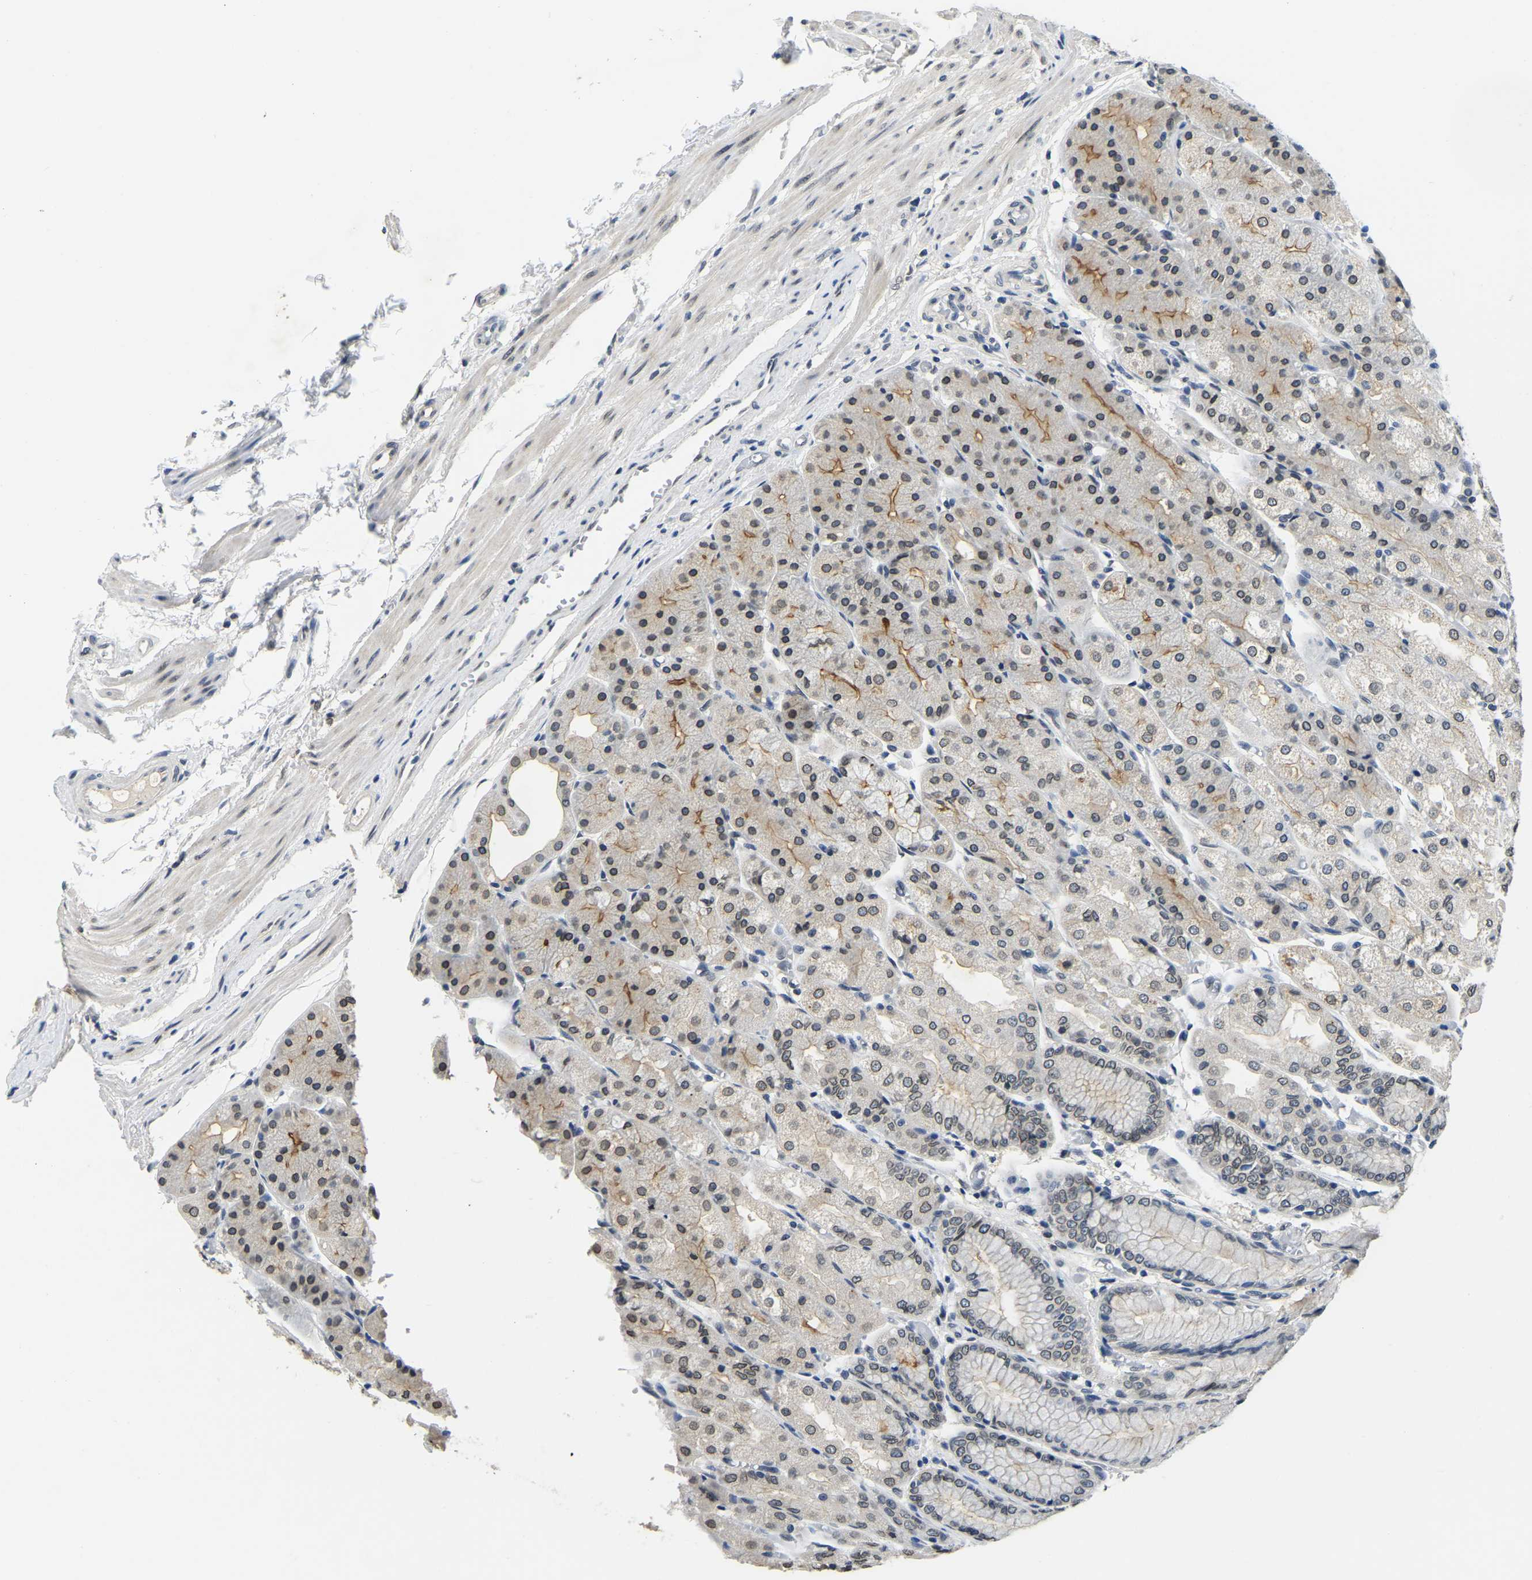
{"staining": {"intensity": "moderate", "quantity": ">75%", "location": "cytoplasmic/membranous,nuclear"}, "tissue": "stomach", "cell_type": "Glandular cells", "image_type": "normal", "snomed": [{"axis": "morphology", "description": "Normal tissue, NOS"}, {"axis": "topography", "description": "Stomach, upper"}], "caption": "Immunohistochemical staining of unremarkable human stomach demonstrates >75% levels of moderate cytoplasmic/membranous,nuclear protein expression in about >75% of glandular cells. The staining was performed using DAB (3,3'-diaminobenzidine) to visualize the protein expression in brown, while the nuclei were stained in blue with hematoxylin (Magnification: 20x).", "gene": "RANBP2", "patient": {"sex": "male", "age": 72}}